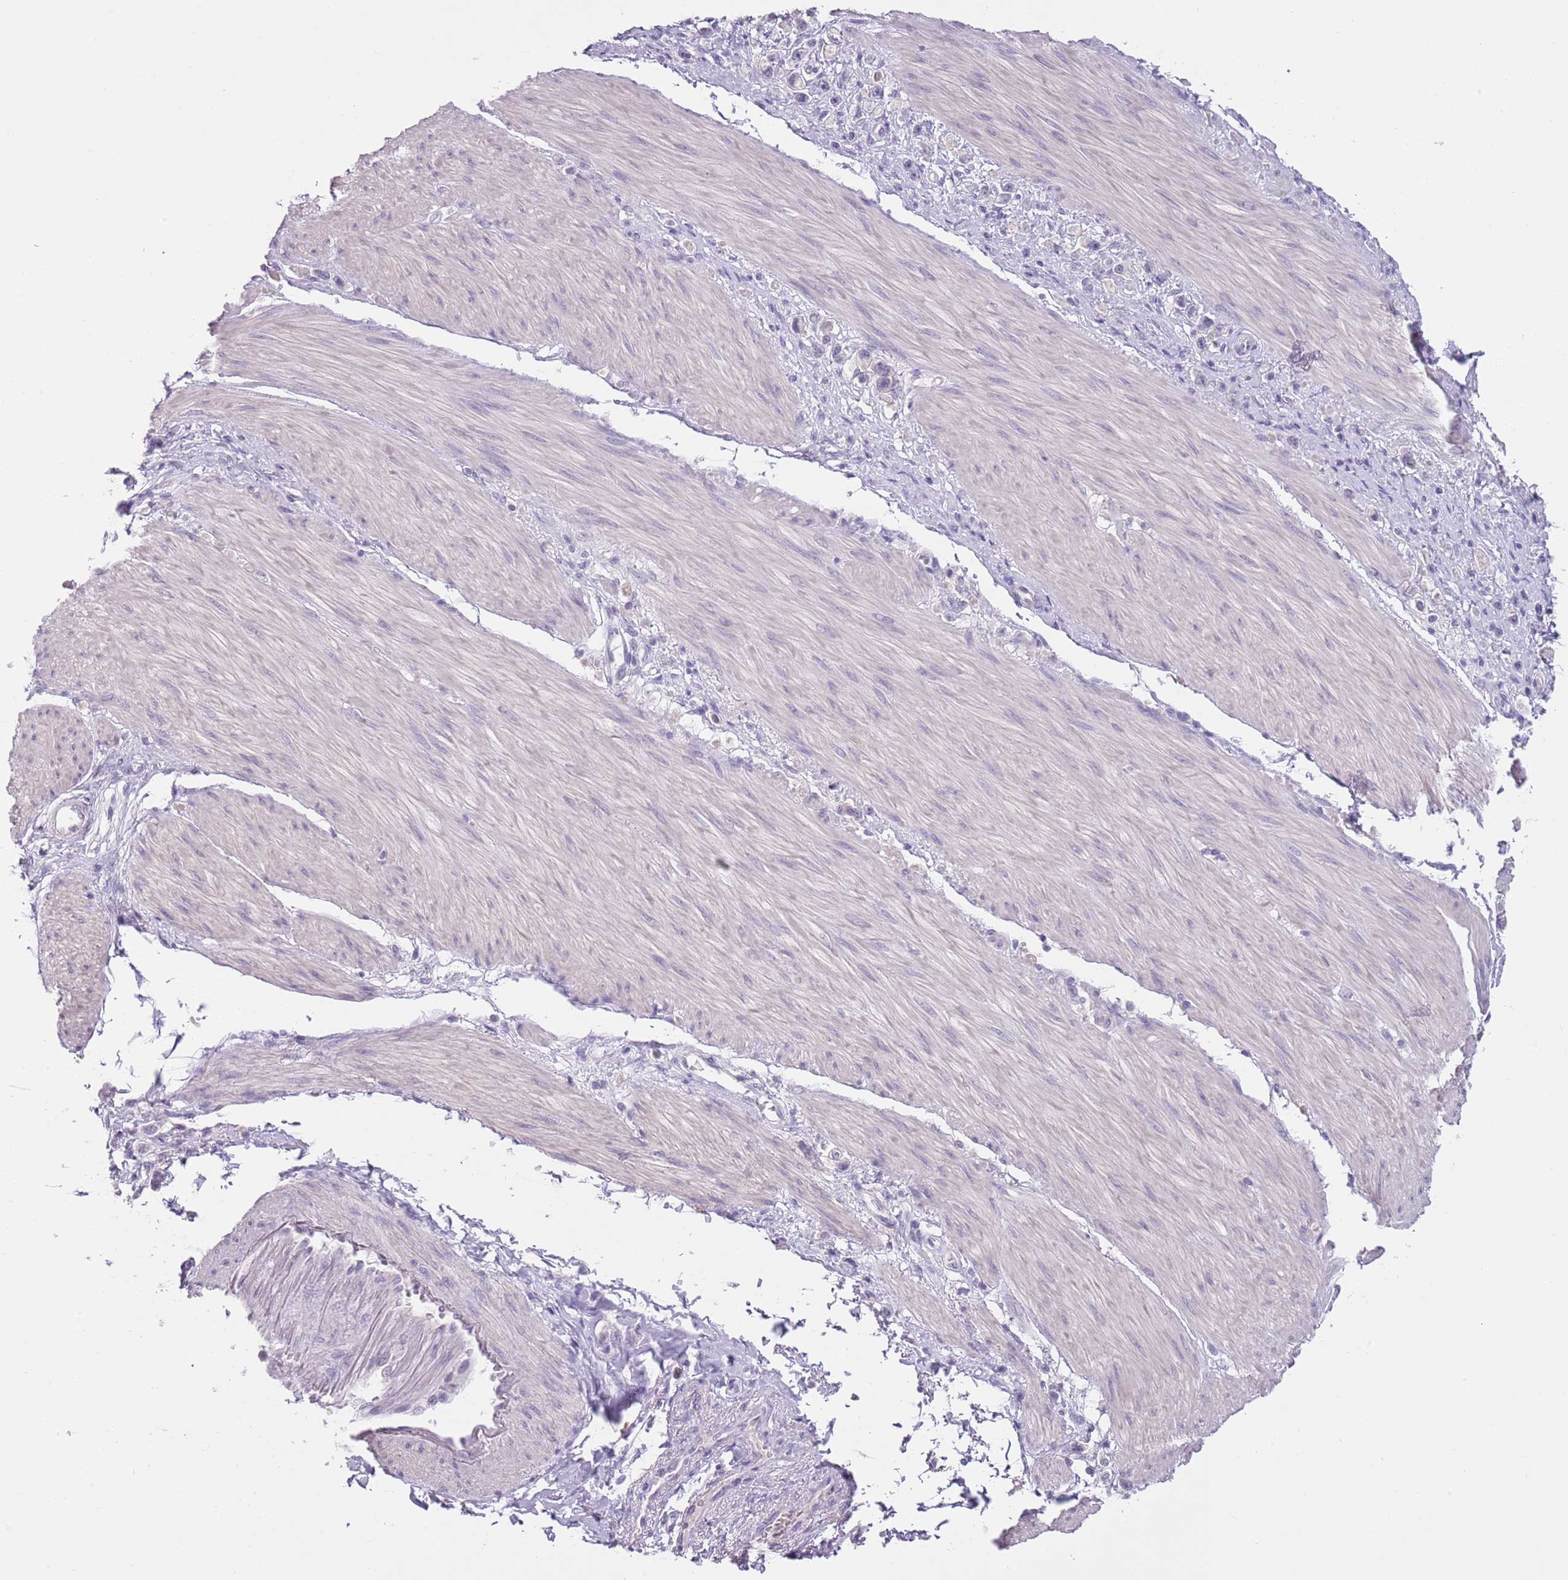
{"staining": {"intensity": "negative", "quantity": "none", "location": "none"}, "tissue": "stomach cancer", "cell_type": "Tumor cells", "image_type": "cancer", "snomed": [{"axis": "morphology", "description": "Adenocarcinoma, NOS"}, {"axis": "topography", "description": "Stomach"}], "caption": "The image demonstrates no staining of tumor cells in stomach adenocarcinoma.", "gene": "SLC35E3", "patient": {"sex": "female", "age": 65}}